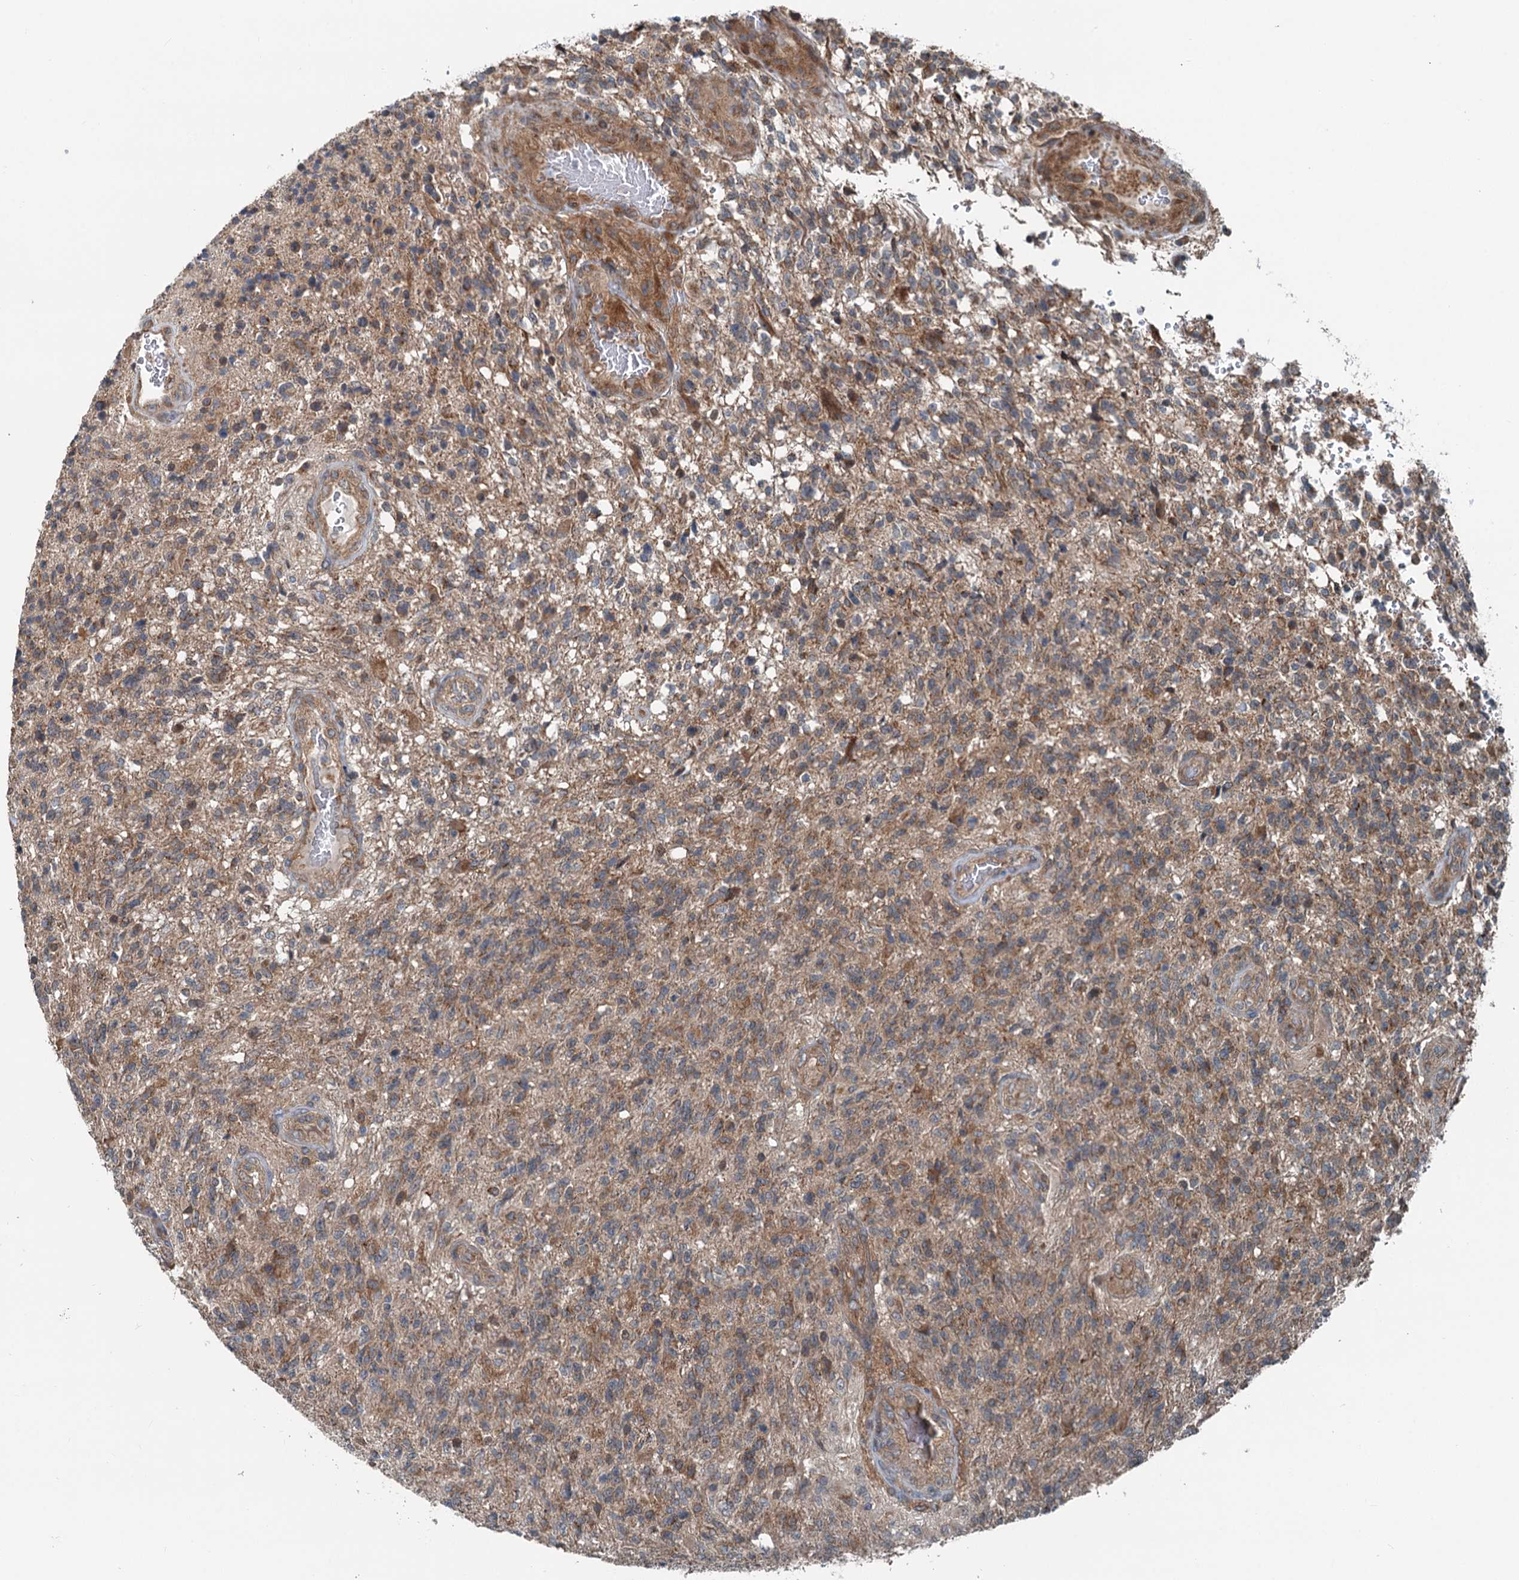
{"staining": {"intensity": "moderate", "quantity": "25%-75%", "location": "cytoplasmic/membranous"}, "tissue": "glioma", "cell_type": "Tumor cells", "image_type": "cancer", "snomed": [{"axis": "morphology", "description": "Glioma, malignant, High grade"}, {"axis": "topography", "description": "Brain"}], "caption": "Immunohistochemistry (IHC) (DAB (3,3'-diaminobenzidine)) staining of human malignant glioma (high-grade) demonstrates moderate cytoplasmic/membranous protein staining in about 25%-75% of tumor cells.", "gene": "TEDC1", "patient": {"sex": "male", "age": 56}}